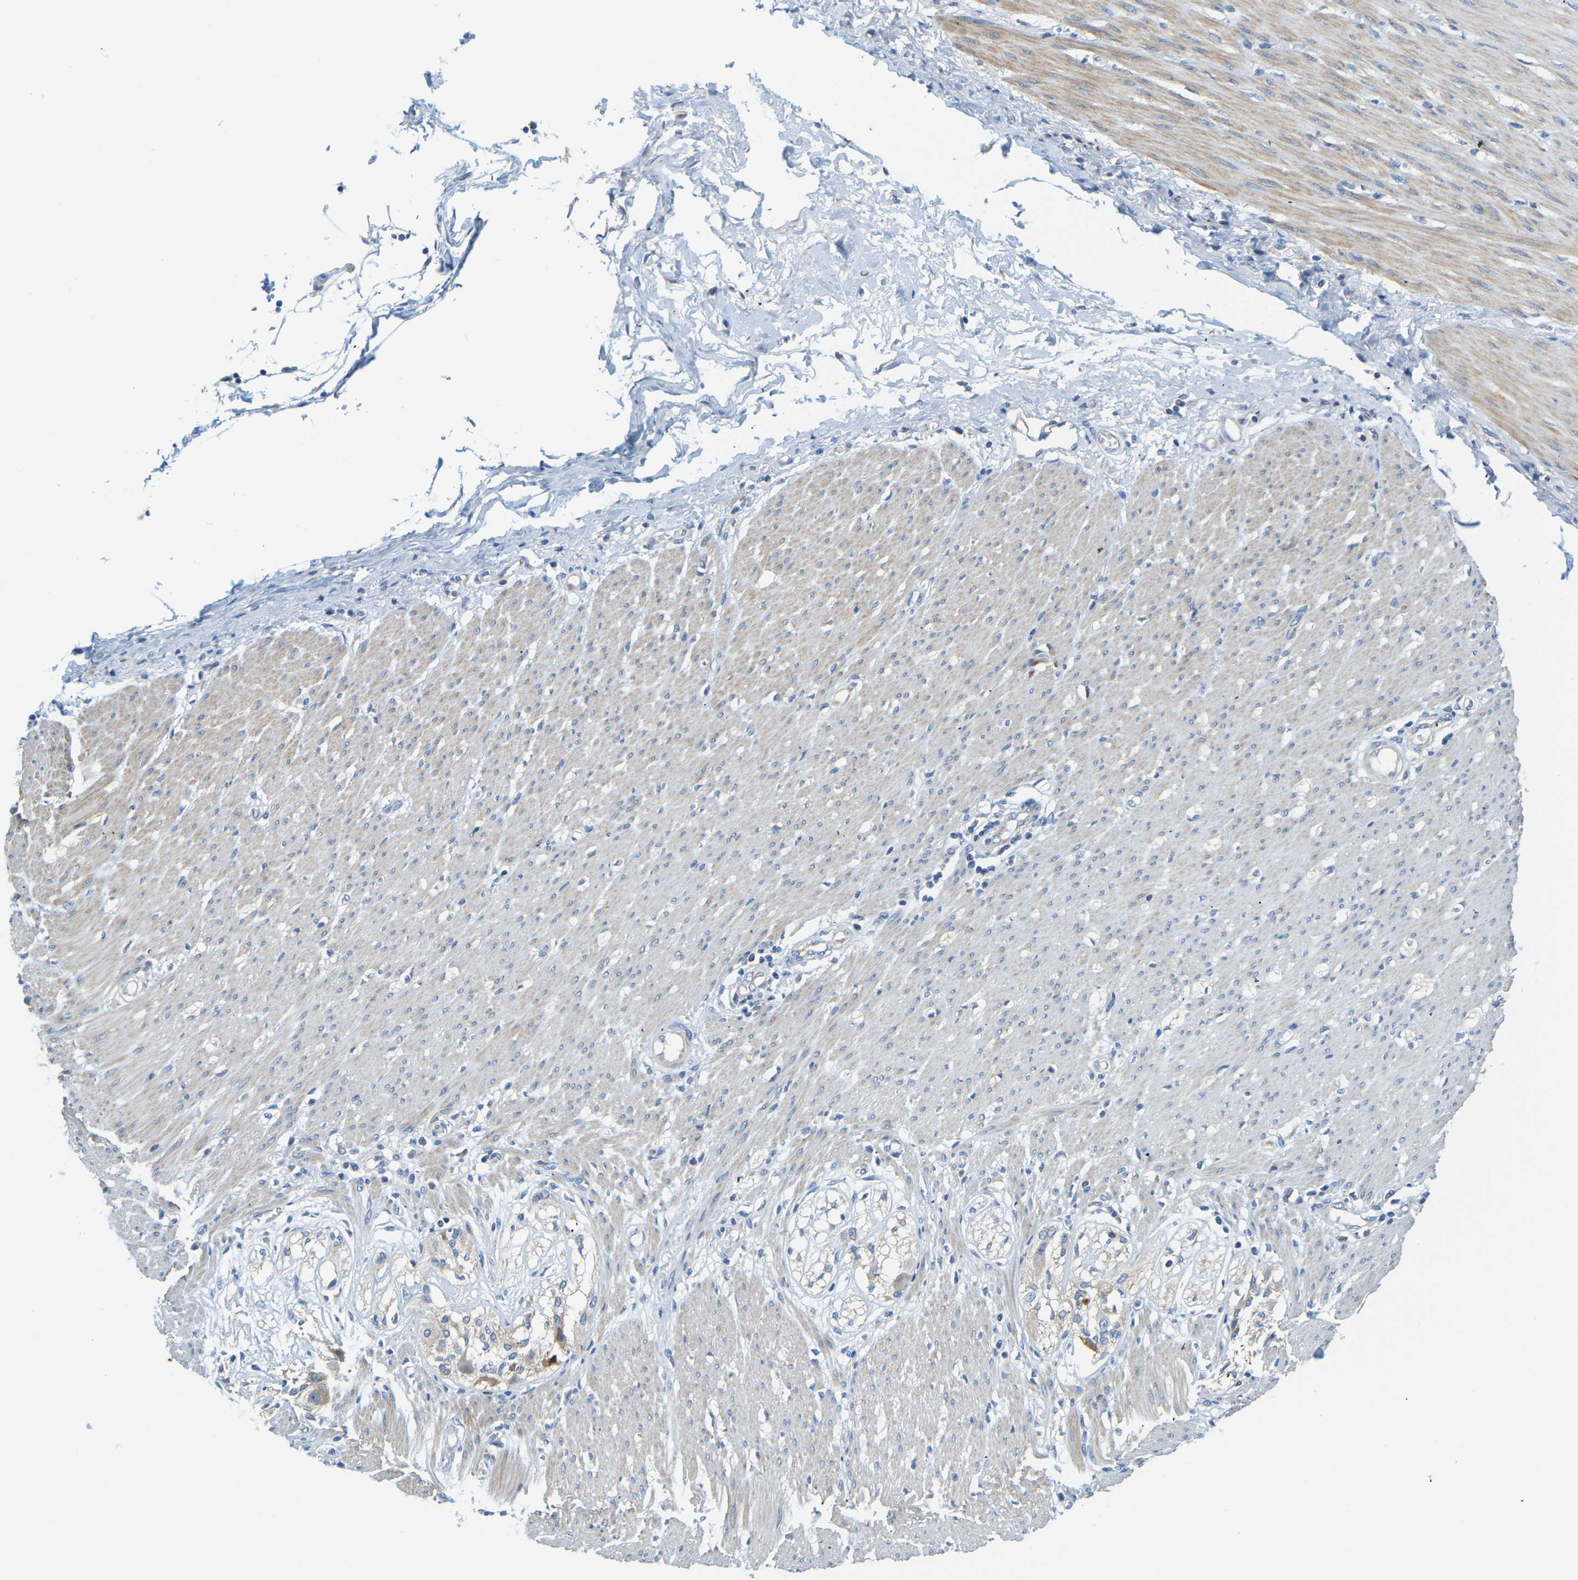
{"staining": {"intensity": "negative", "quantity": "none", "location": "none"}, "tissue": "adipose tissue", "cell_type": "Adipocytes", "image_type": "normal", "snomed": [{"axis": "morphology", "description": "Normal tissue, NOS"}, {"axis": "morphology", "description": "Adenocarcinoma, NOS"}, {"axis": "topography", "description": "Colon"}, {"axis": "topography", "description": "Peripheral nerve tissue"}], "caption": "Immunohistochemistry image of unremarkable adipose tissue stained for a protein (brown), which reveals no positivity in adipocytes. Brightfield microscopy of immunohistochemistry (IHC) stained with DAB (3,3'-diaminobenzidine) (brown) and hematoxylin (blue), captured at high magnification.", "gene": "GDA", "patient": {"sex": "male", "age": 14}}